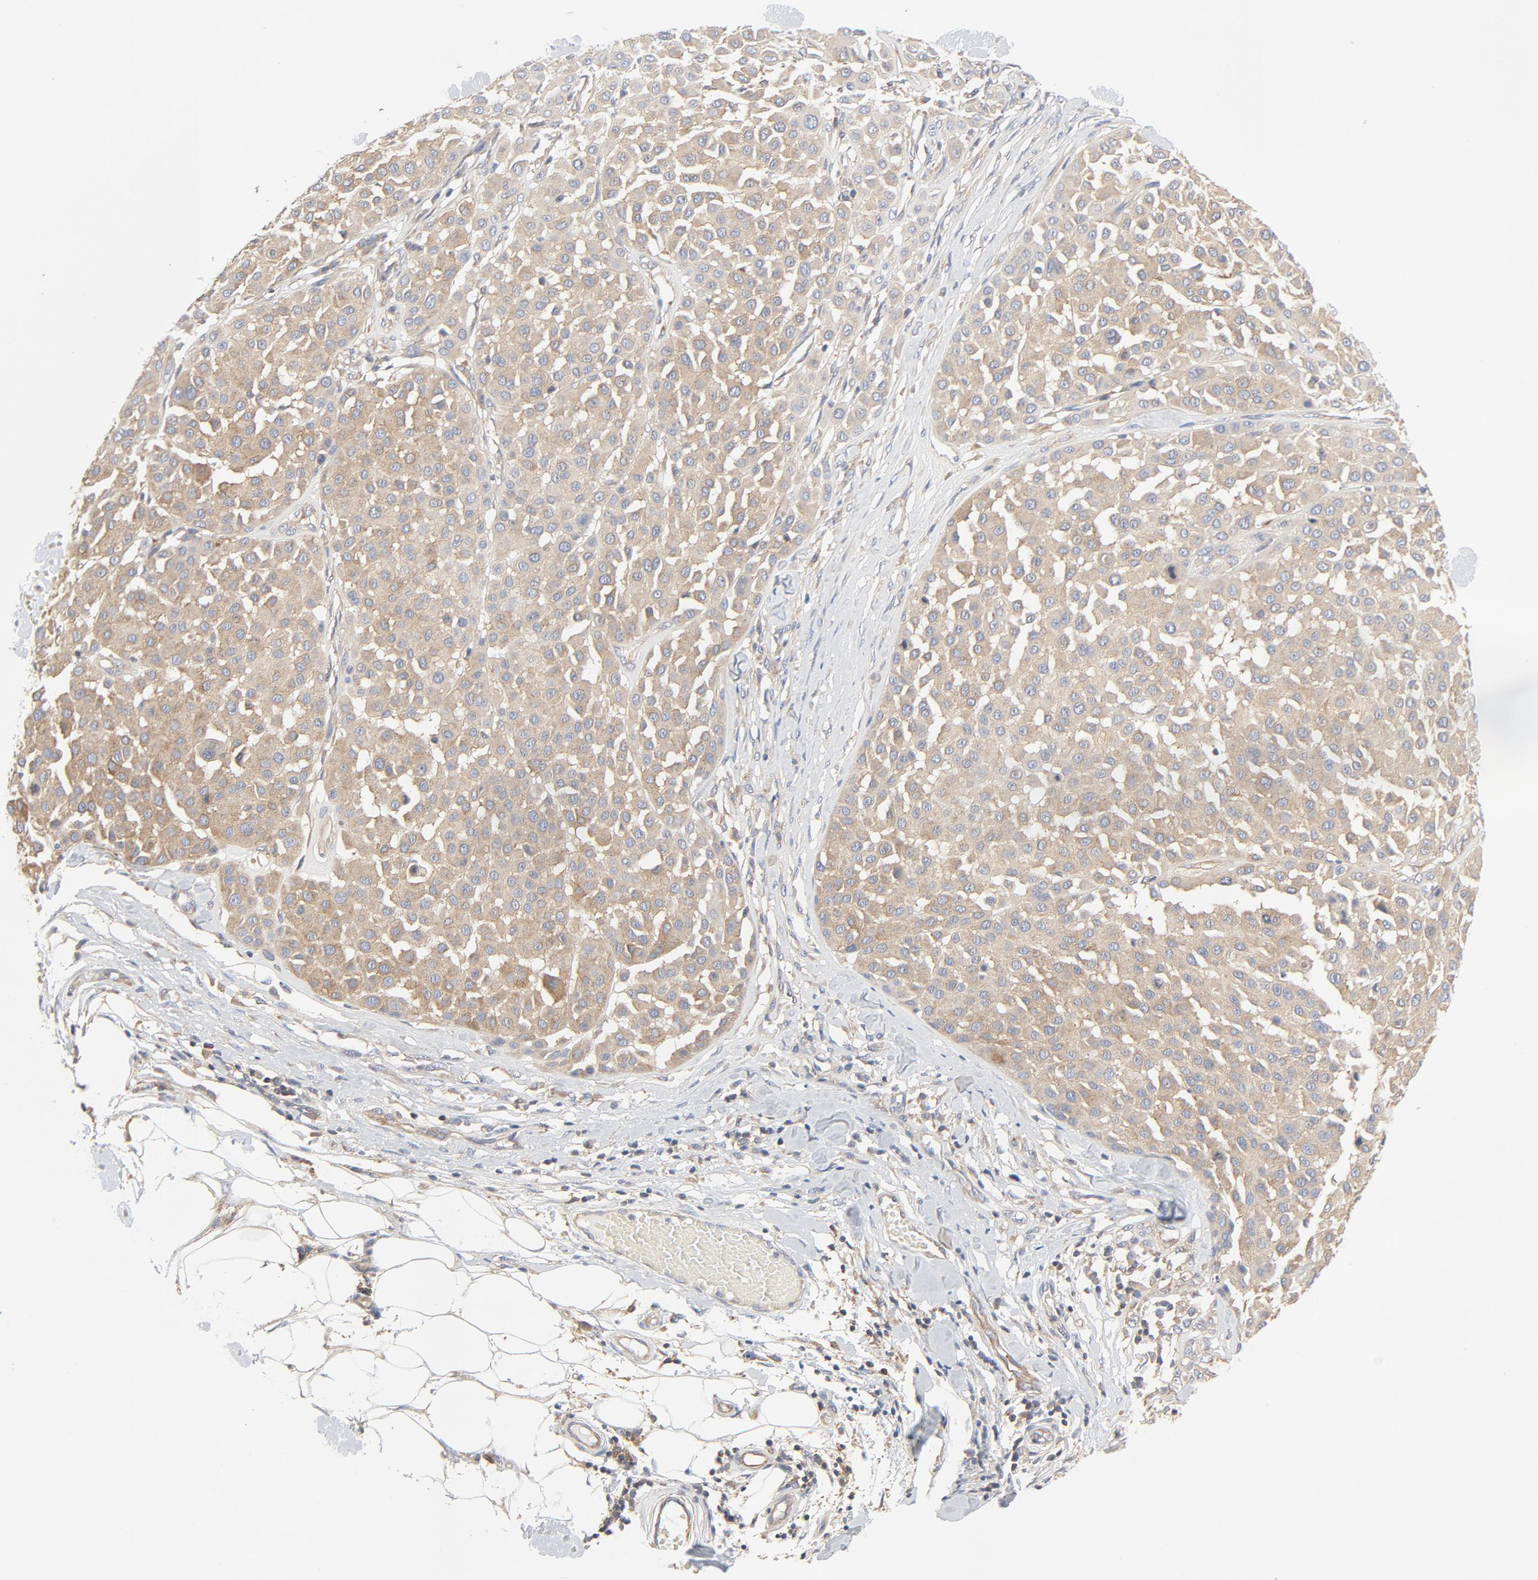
{"staining": {"intensity": "weak", "quantity": ">75%", "location": "cytoplasmic/membranous"}, "tissue": "melanoma", "cell_type": "Tumor cells", "image_type": "cancer", "snomed": [{"axis": "morphology", "description": "Malignant melanoma, Metastatic site"}, {"axis": "topography", "description": "Soft tissue"}], "caption": "Brown immunohistochemical staining in melanoma displays weak cytoplasmic/membranous expression in approximately >75% of tumor cells. (Stains: DAB in brown, nuclei in blue, Microscopy: brightfield microscopy at high magnification).", "gene": "RABEP1", "patient": {"sex": "male", "age": 41}}